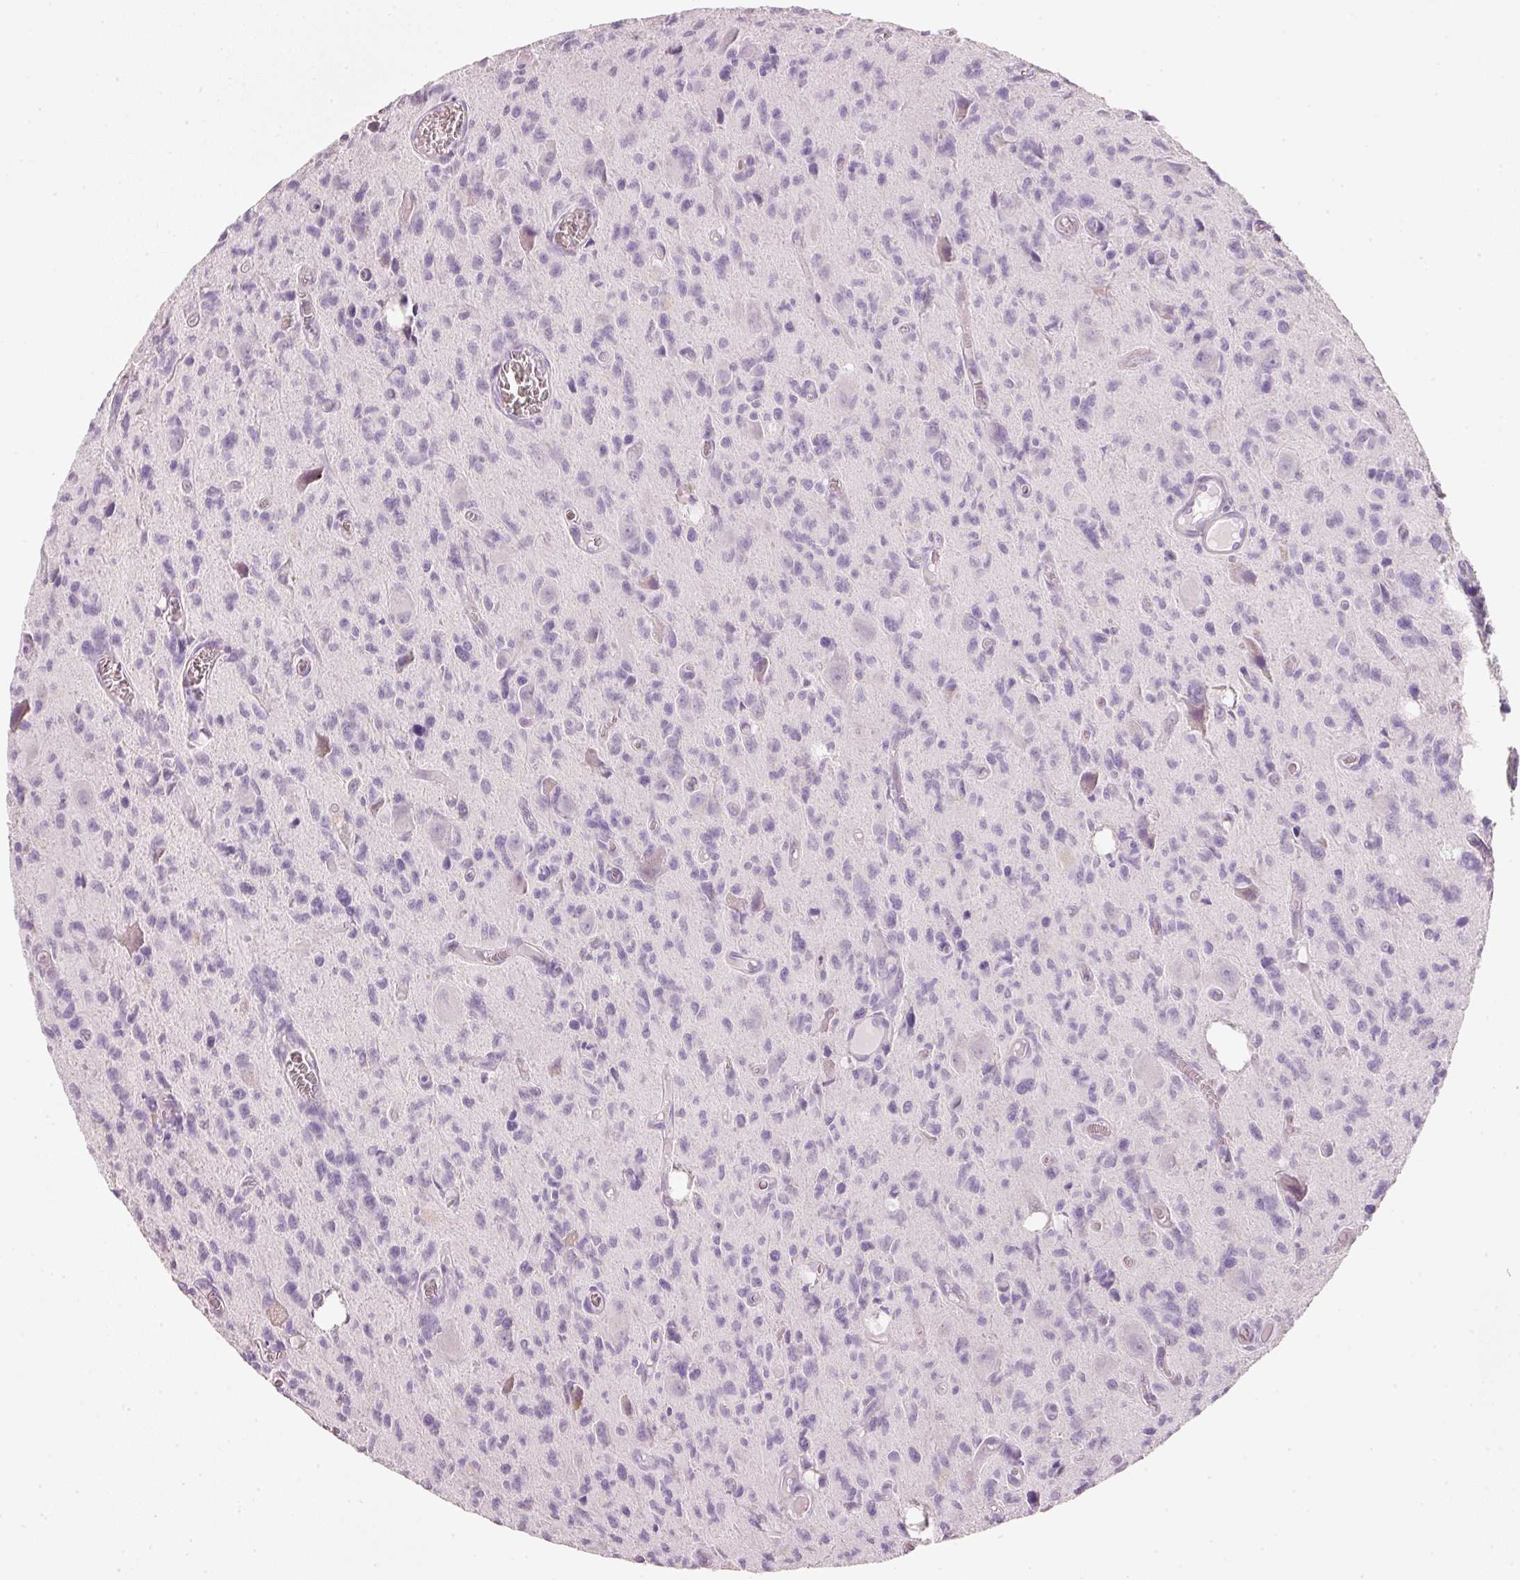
{"staining": {"intensity": "negative", "quantity": "none", "location": "none"}, "tissue": "glioma", "cell_type": "Tumor cells", "image_type": "cancer", "snomed": [{"axis": "morphology", "description": "Glioma, malignant, High grade"}, {"axis": "topography", "description": "Brain"}], "caption": "High power microscopy image of an immunohistochemistry (IHC) histopathology image of glioma, revealing no significant positivity in tumor cells.", "gene": "PDXDC1", "patient": {"sex": "male", "age": 76}}